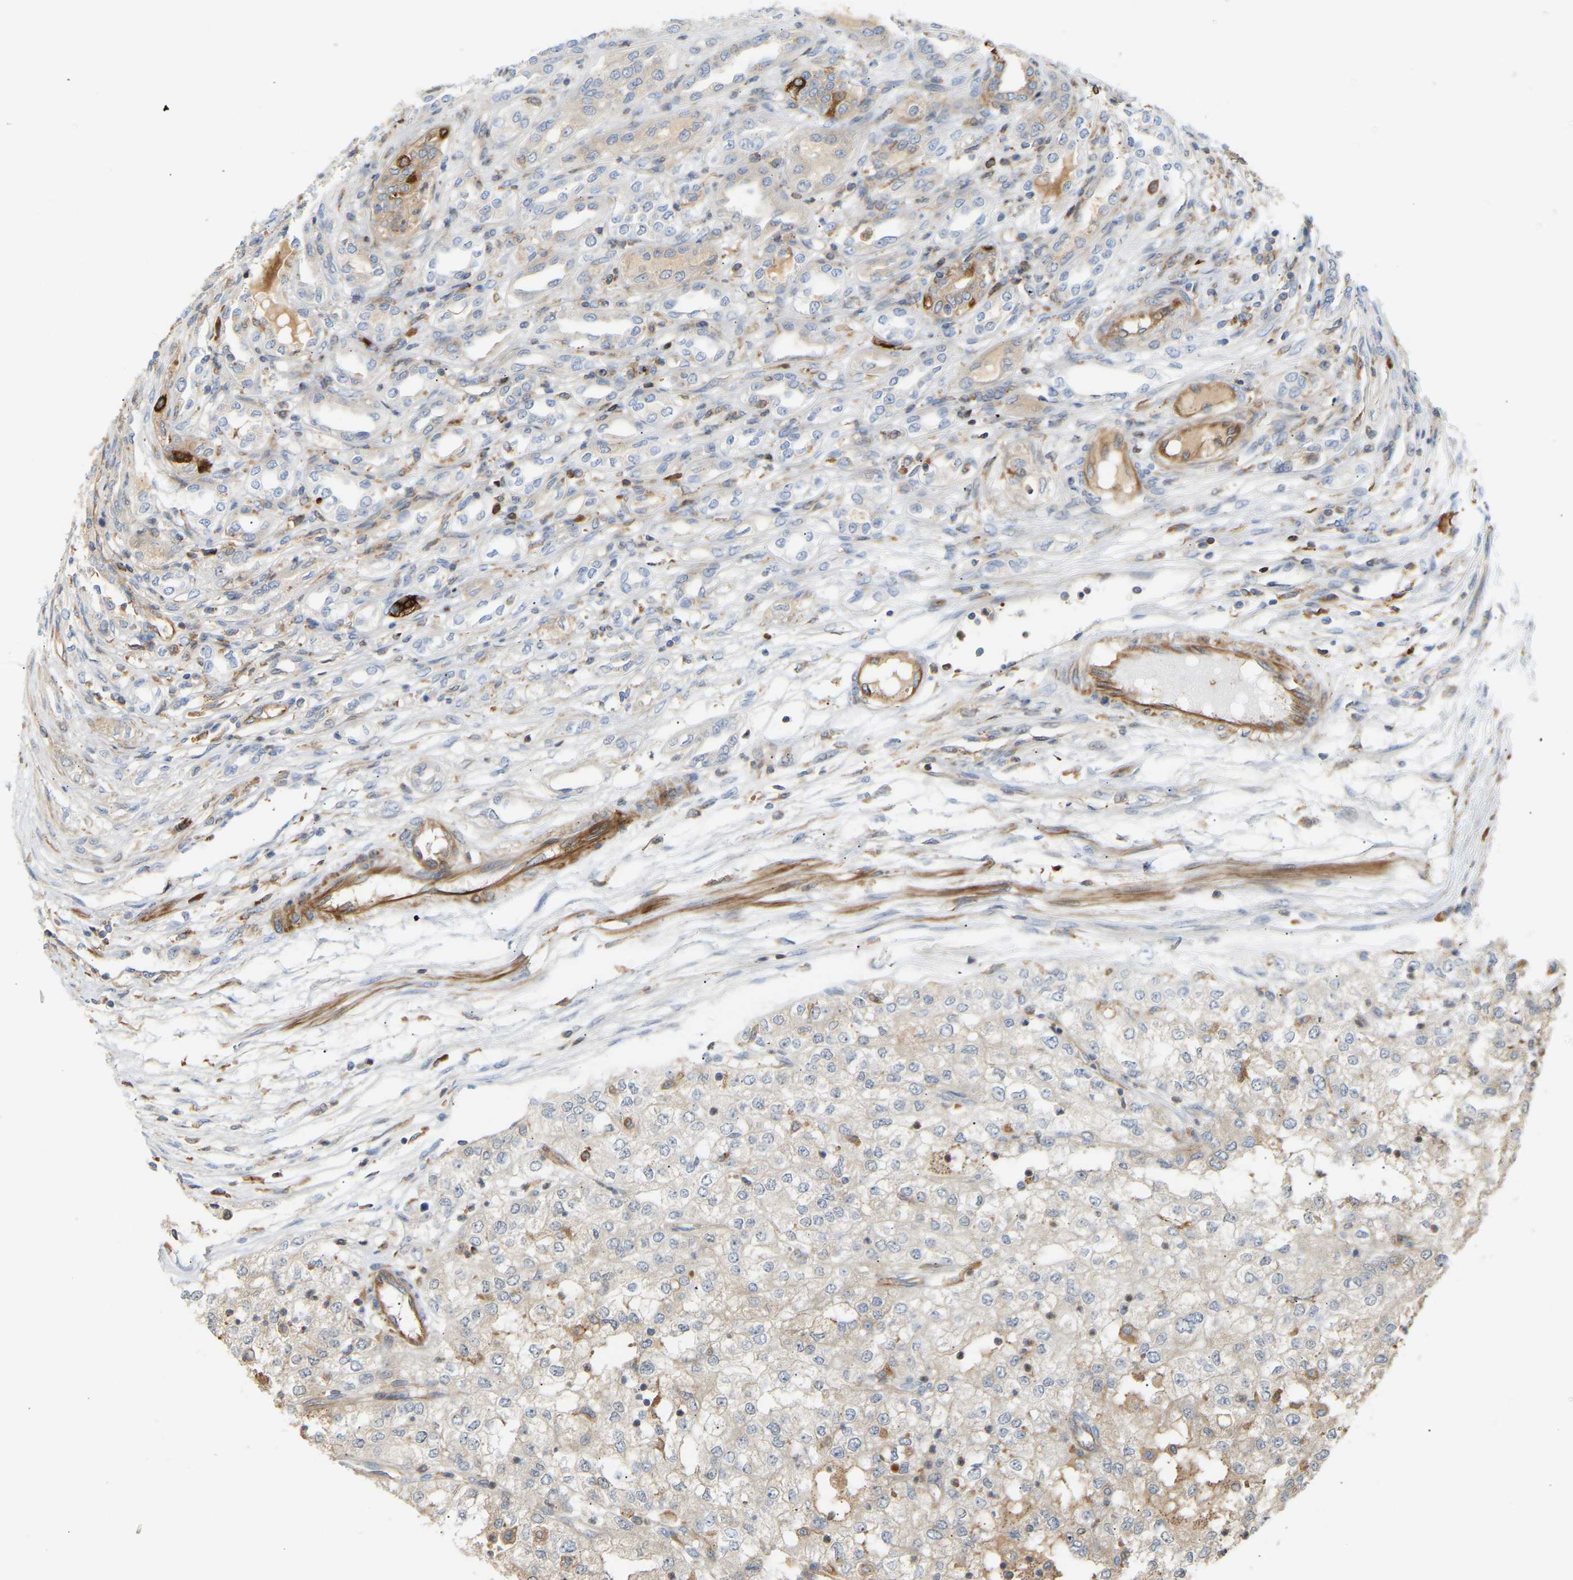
{"staining": {"intensity": "weak", "quantity": "<25%", "location": "cytoplasmic/membranous"}, "tissue": "renal cancer", "cell_type": "Tumor cells", "image_type": "cancer", "snomed": [{"axis": "morphology", "description": "Adenocarcinoma, NOS"}, {"axis": "topography", "description": "Kidney"}], "caption": "Tumor cells are negative for brown protein staining in renal cancer (adenocarcinoma).", "gene": "PLCG2", "patient": {"sex": "female", "age": 54}}